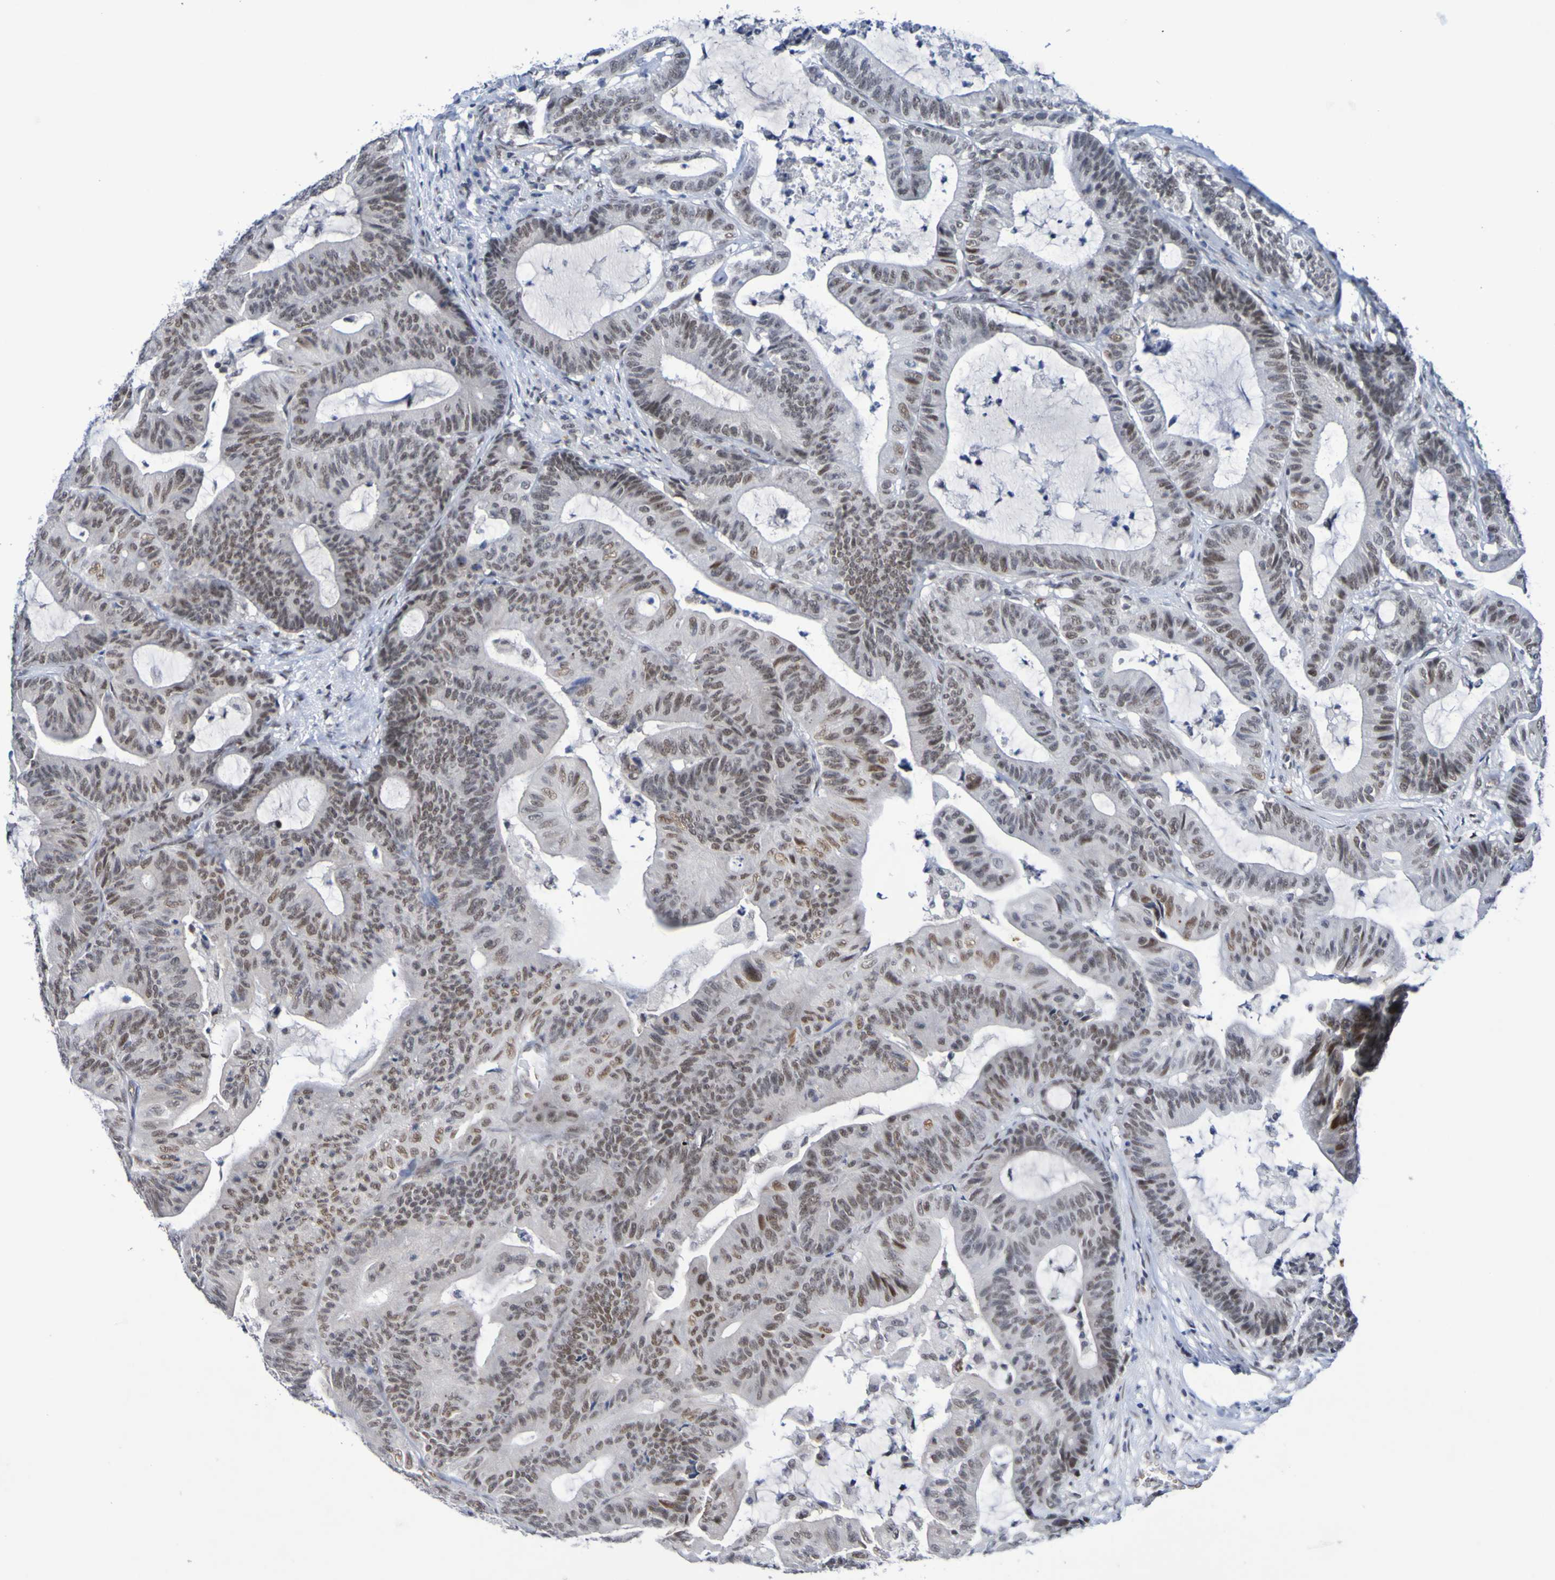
{"staining": {"intensity": "moderate", "quantity": "25%-75%", "location": "nuclear"}, "tissue": "colorectal cancer", "cell_type": "Tumor cells", "image_type": "cancer", "snomed": [{"axis": "morphology", "description": "Adenocarcinoma, NOS"}, {"axis": "topography", "description": "Colon"}], "caption": "Colorectal adenocarcinoma was stained to show a protein in brown. There is medium levels of moderate nuclear positivity in about 25%-75% of tumor cells.", "gene": "PCGF1", "patient": {"sex": "female", "age": 84}}